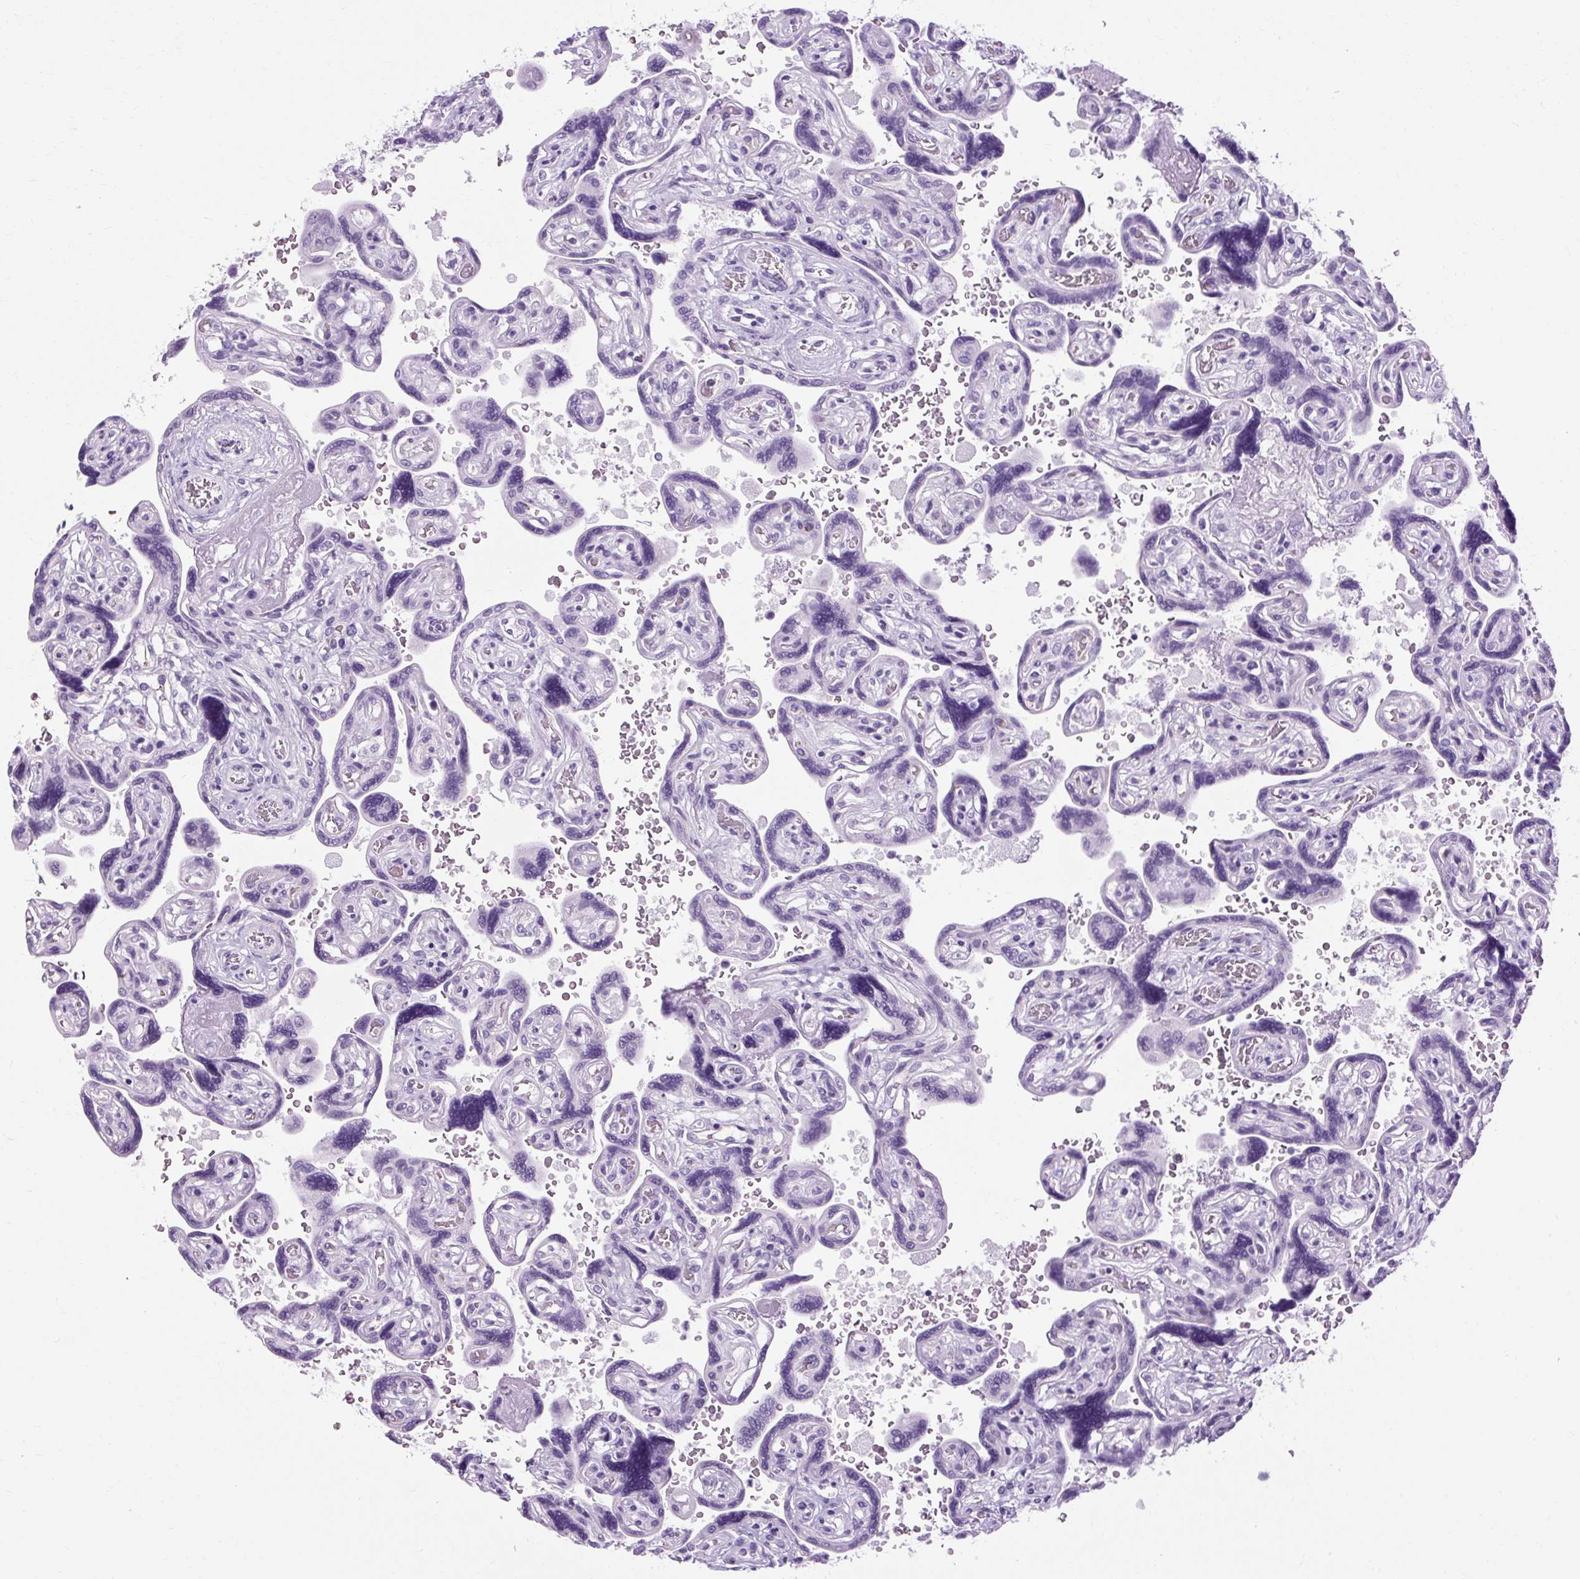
{"staining": {"intensity": "negative", "quantity": "none", "location": "none"}, "tissue": "placenta", "cell_type": "Trophoblastic cells", "image_type": "normal", "snomed": [{"axis": "morphology", "description": "Normal tissue, NOS"}, {"axis": "topography", "description": "Placenta"}], "caption": "High power microscopy image of an immunohistochemistry photomicrograph of benign placenta, revealing no significant staining in trophoblastic cells.", "gene": "B3GNT4", "patient": {"sex": "female", "age": 32}}